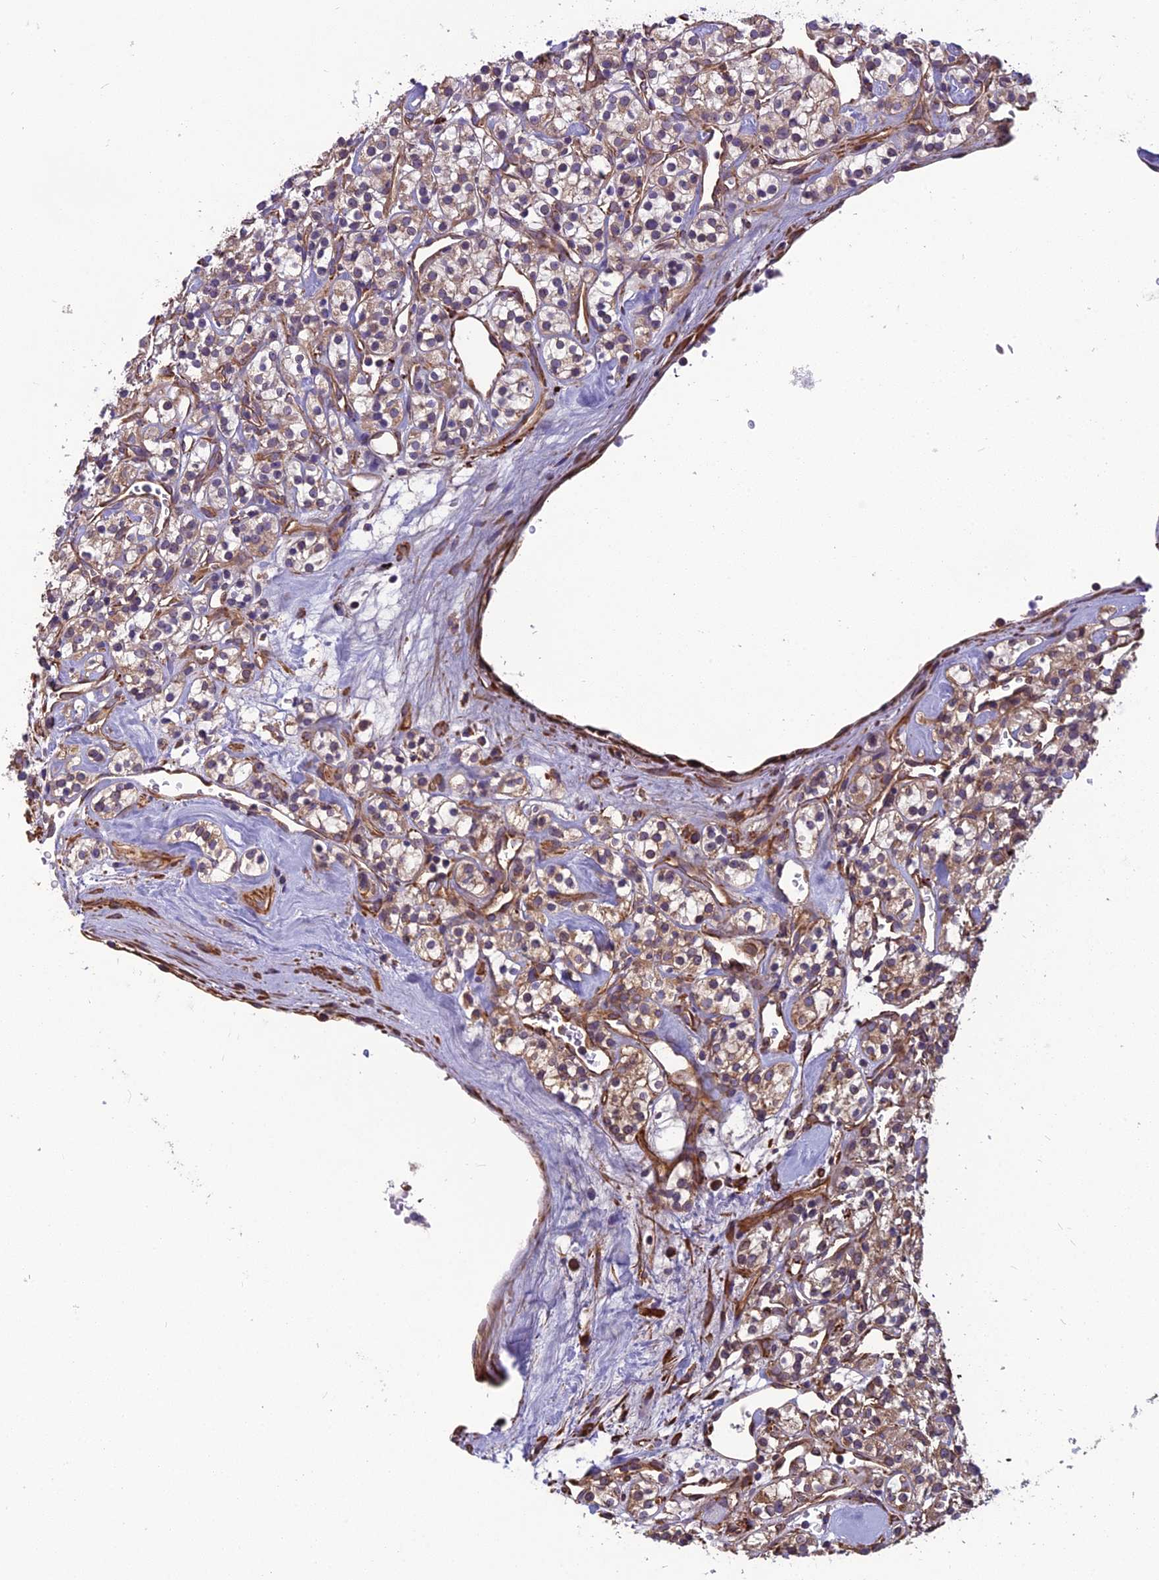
{"staining": {"intensity": "weak", "quantity": "25%-75%", "location": "cytoplasmic/membranous"}, "tissue": "renal cancer", "cell_type": "Tumor cells", "image_type": "cancer", "snomed": [{"axis": "morphology", "description": "Adenocarcinoma, NOS"}, {"axis": "topography", "description": "Kidney"}], "caption": "A micrograph showing weak cytoplasmic/membranous expression in about 25%-75% of tumor cells in renal cancer (adenocarcinoma), as visualized by brown immunohistochemical staining.", "gene": "SPDL1", "patient": {"sex": "male", "age": 77}}